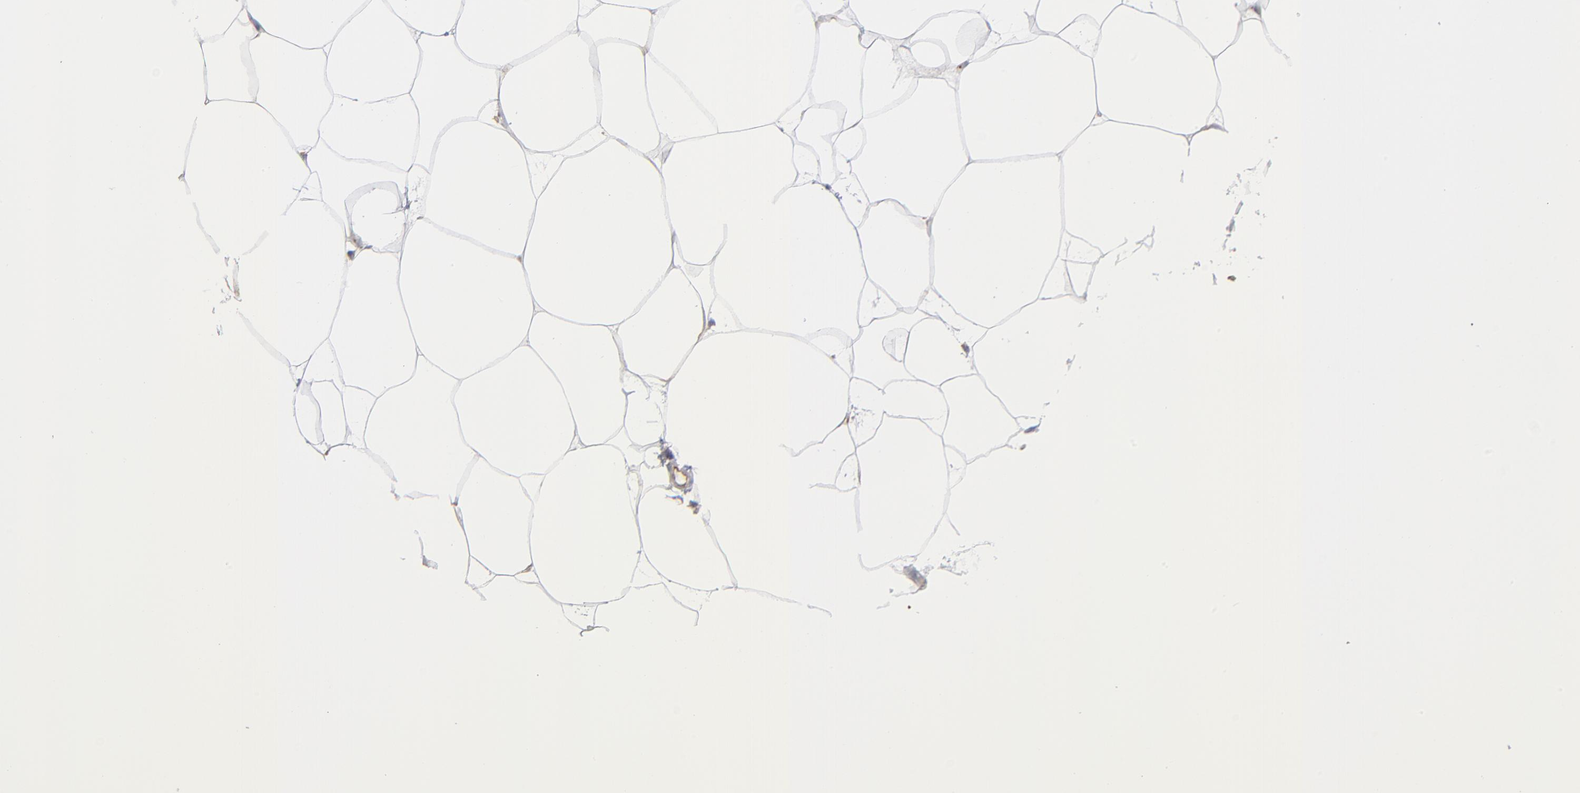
{"staining": {"intensity": "weak", "quantity": "25%-75%", "location": "cytoplasmic/membranous"}, "tissue": "adipose tissue", "cell_type": "Adipocytes", "image_type": "normal", "snomed": [{"axis": "morphology", "description": "Normal tissue, NOS"}, {"axis": "morphology", "description": "Duct carcinoma"}, {"axis": "topography", "description": "Breast"}, {"axis": "topography", "description": "Adipose tissue"}], "caption": "About 25%-75% of adipocytes in unremarkable human adipose tissue reveal weak cytoplasmic/membranous protein positivity as visualized by brown immunohistochemical staining.", "gene": "RPL3", "patient": {"sex": "female", "age": 37}}